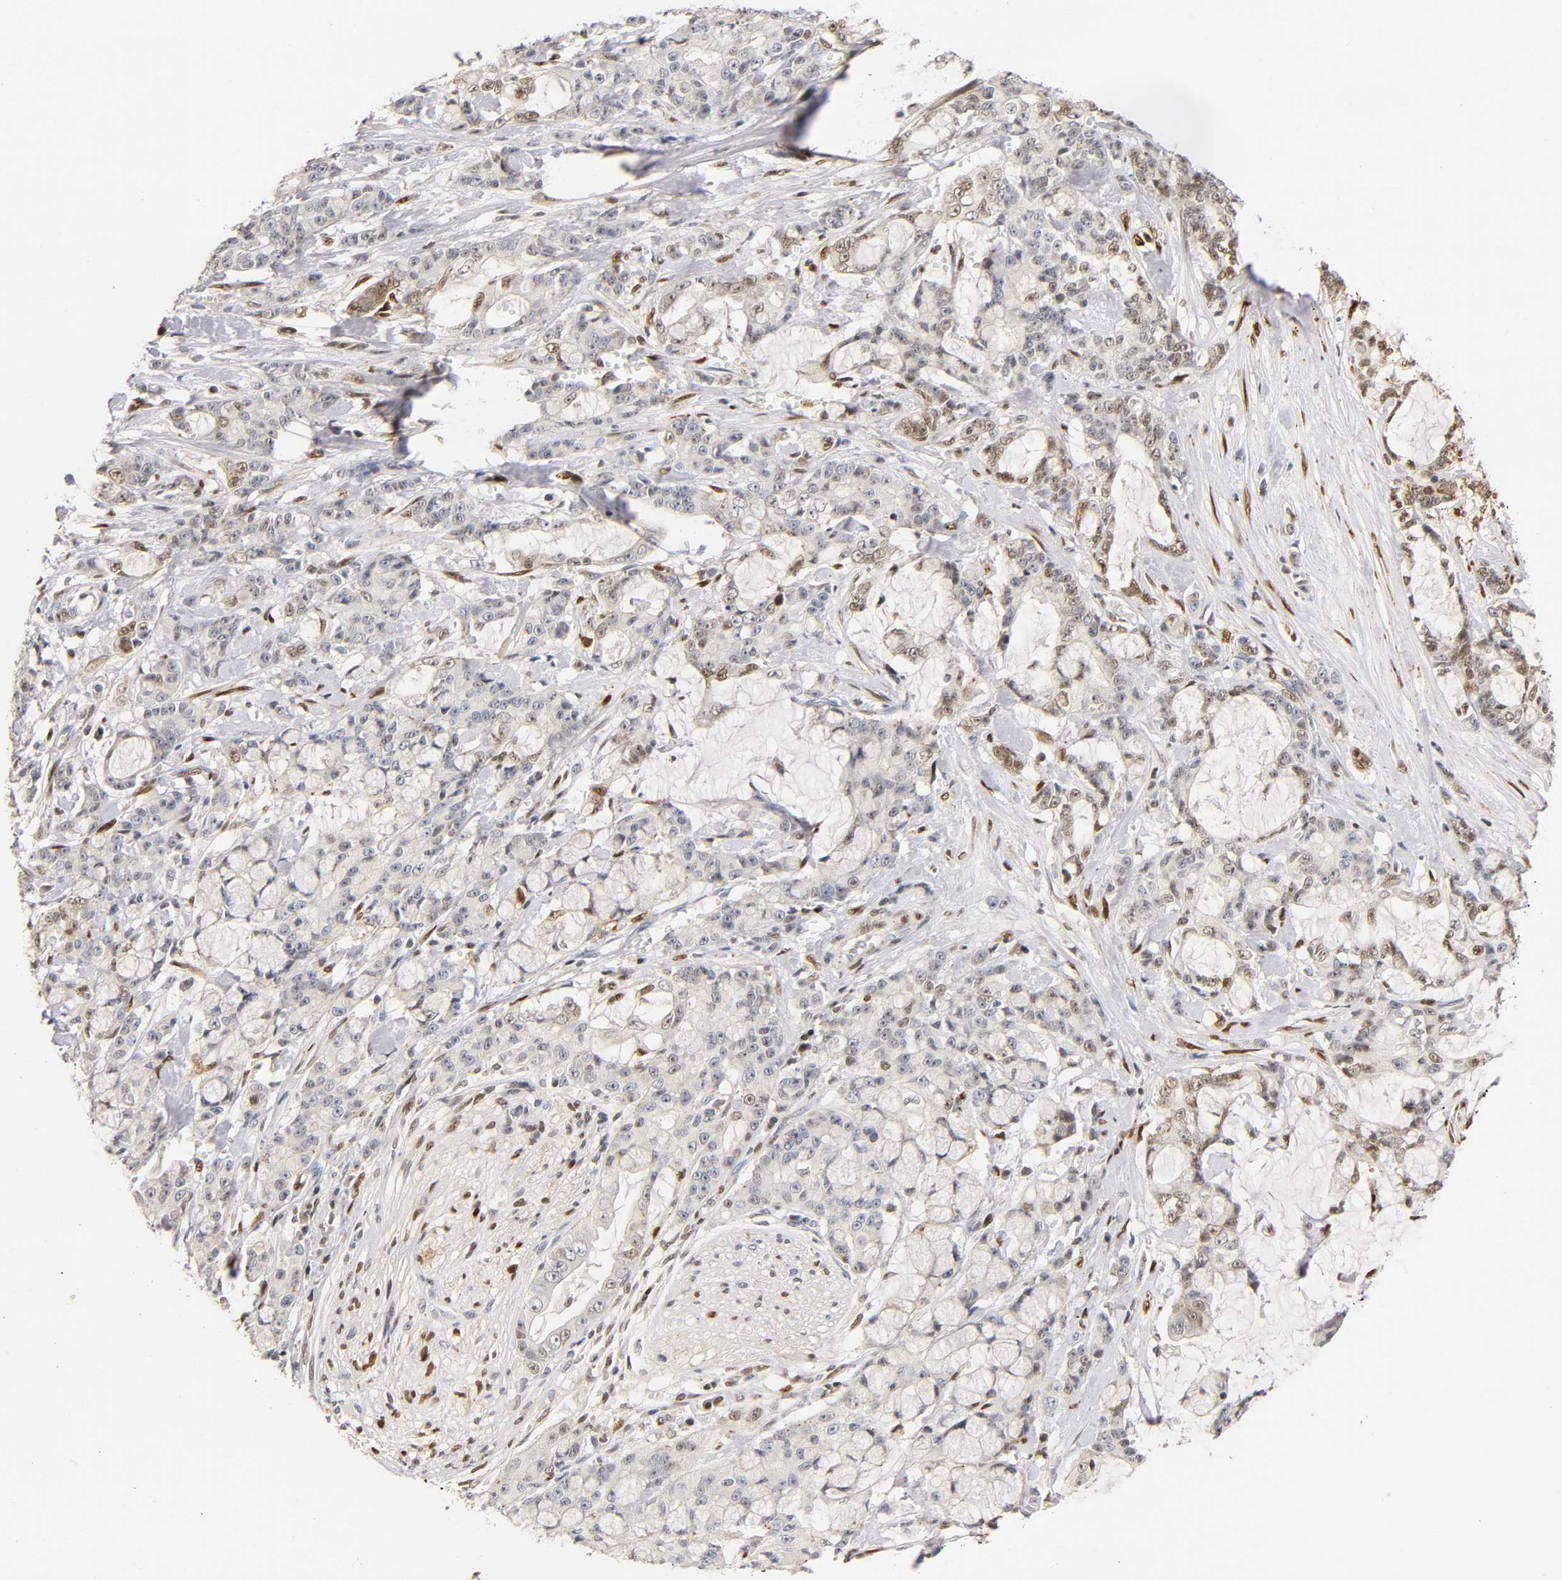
{"staining": {"intensity": "weak", "quantity": "25%-75%", "location": "nuclear"}, "tissue": "pancreatic cancer", "cell_type": "Tumor cells", "image_type": "cancer", "snomed": [{"axis": "morphology", "description": "Adenocarcinoma, NOS"}, {"axis": "topography", "description": "Pancreas"}], "caption": "Pancreatic cancer (adenocarcinoma) stained for a protein shows weak nuclear positivity in tumor cells.", "gene": "RUNX1", "patient": {"sex": "female", "age": 73}}